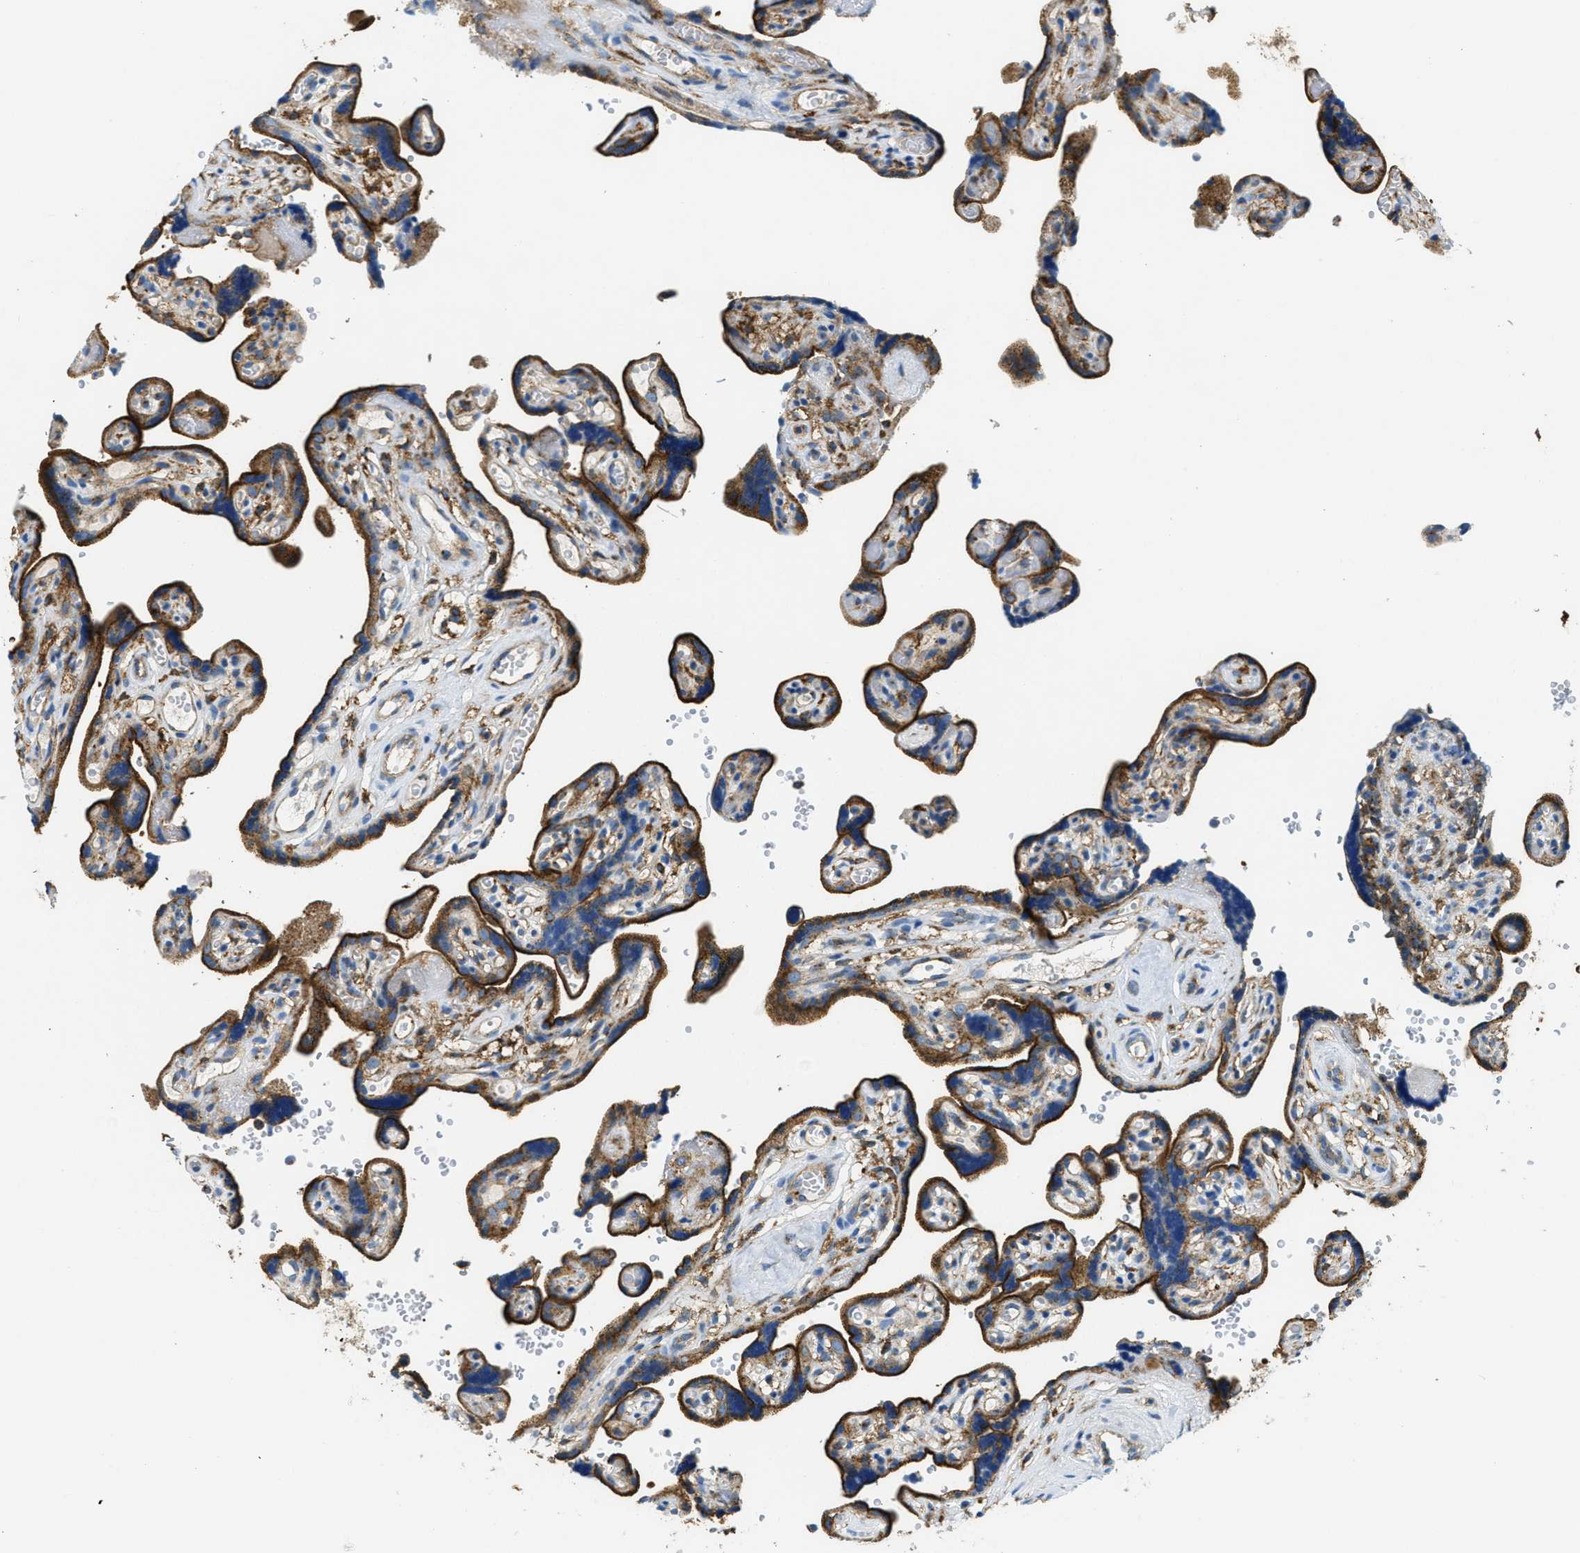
{"staining": {"intensity": "moderate", "quantity": ">75%", "location": "cytoplasmic/membranous"}, "tissue": "placenta", "cell_type": "Trophoblastic cells", "image_type": "normal", "snomed": [{"axis": "morphology", "description": "Normal tissue, NOS"}, {"axis": "topography", "description": "Placenta"}], "caption": "Human placenta stained with a brown dye displays moderate cytoplasmic/membranous positive positivity in about >75% of trophoblastic cells.", "gene": "AP2B1", "patient": {"sex": "female", "age": 30}}